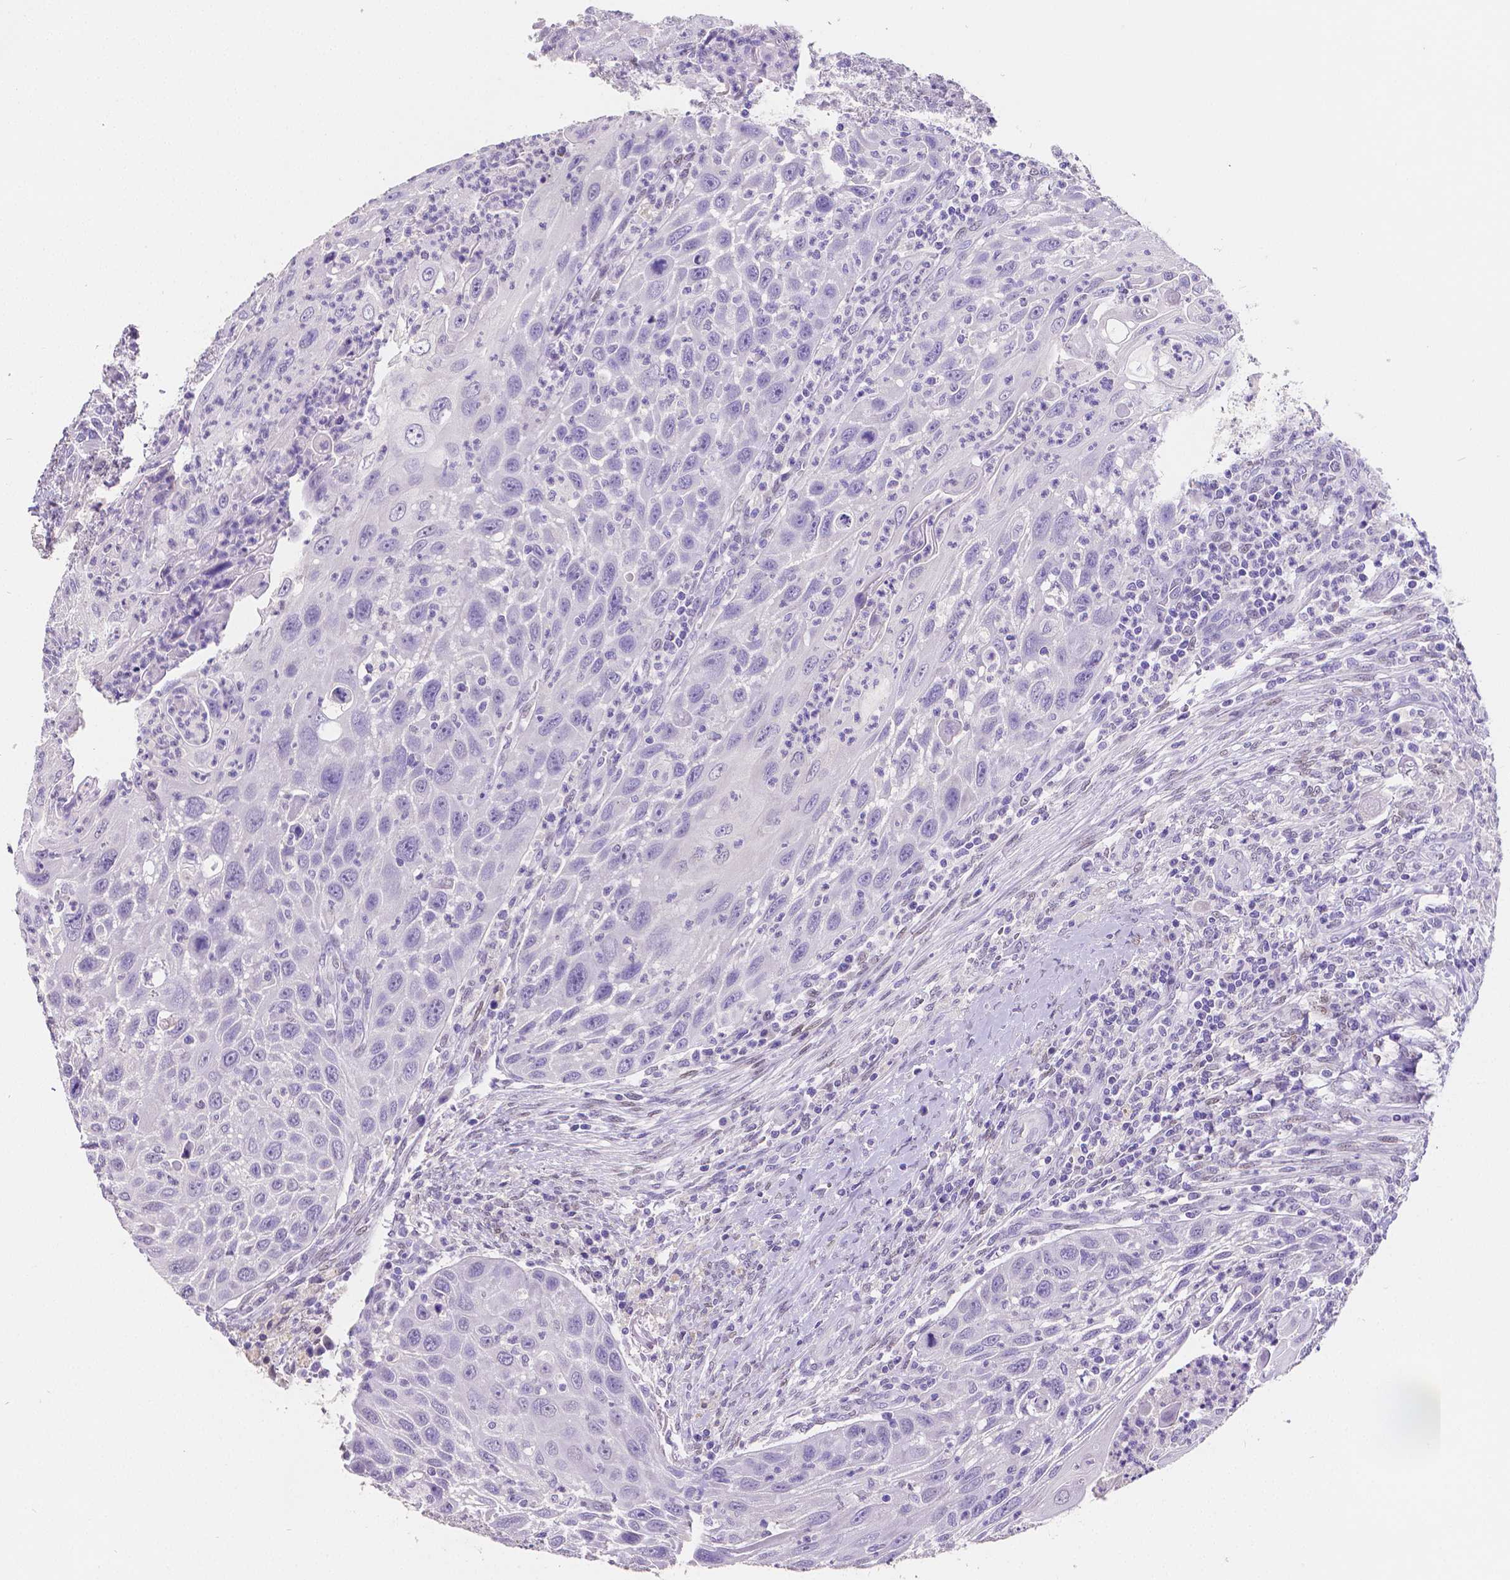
{"staining": {"intensity": "negative", "quantity": "none", "location": "none"}, "tissue": "head and neck cancer", "cell_type": "Tumor cells", "image_type": "cancer", "snomed": [{"axis": "morphology", "description": "Squamous cell carcinoma, NOS"}, {"axis": "topography", "description": "Head-Neck"}], "caption": "Immunohistochemistry (IHC) histopathology image of human head and neck cancer stained for a protein (brown), which displays no expression in tumor cells.", "gene": "SATB2", "patient": {"sex": "male", "age": 69}}